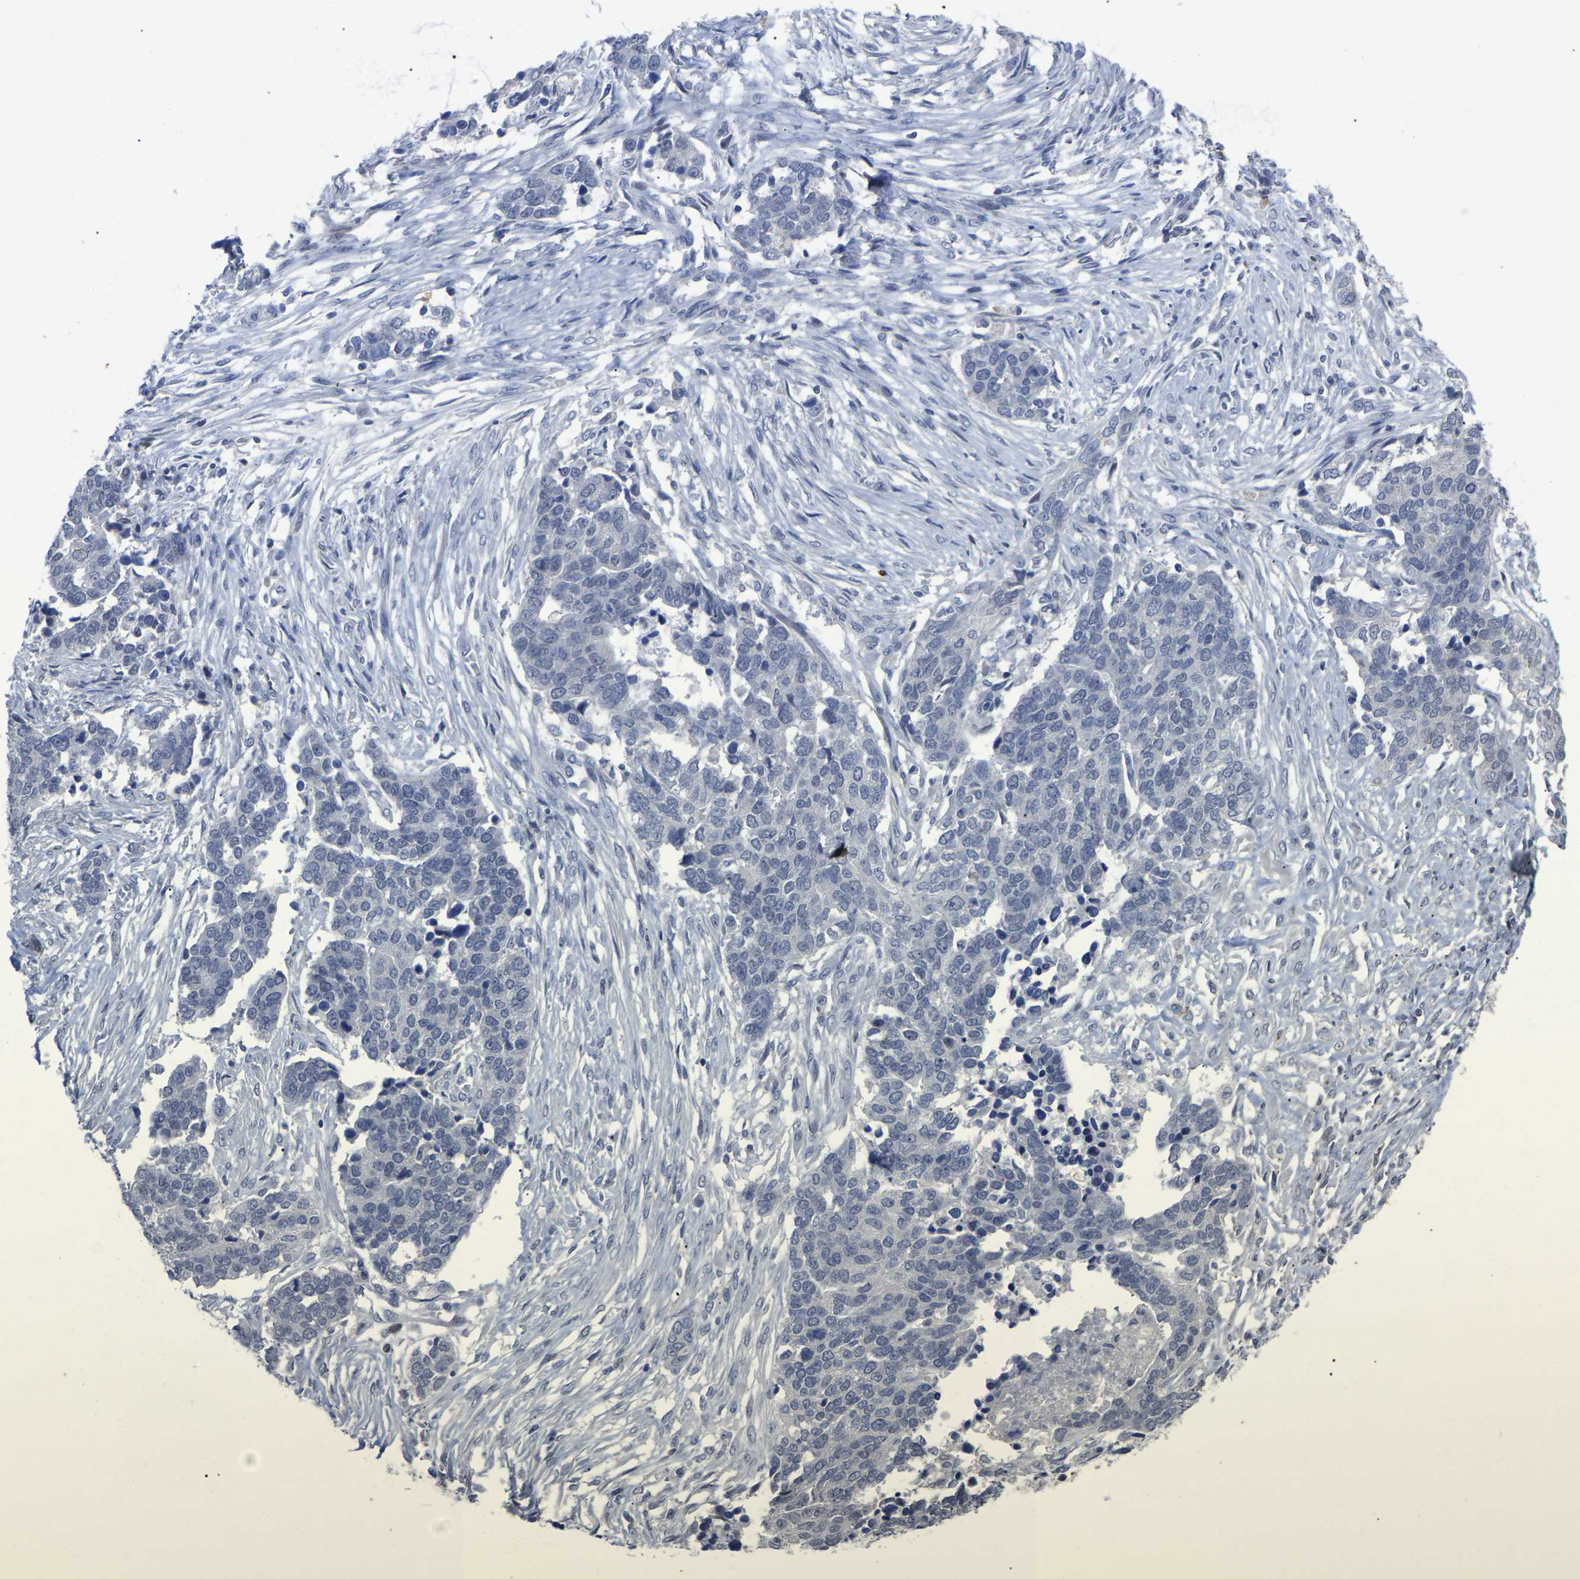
{"staining": {"intensity": "negative", "quantity": "none", "location": "none"}, "tissue": "ovarian cancer", "cell_type": "Tumor cells", "image_type": "cancer", "snomed": [{"axis": "morphology", "description": "Cystadenocarcinoma, serous, NOS"}, {"axis": "topography", "description": "Ovary"}], "caption": "The immunohistochemistry photomicrograph has no significant positivity in tumor cells of ovarian serous cystadenocarcinoma tissue. (DAB (3,3'-diaminobenzidine) IHC with hematoxylin counter stain).", "gene": "SMPD2", "patient": {"sex": "female", "age": 44}}